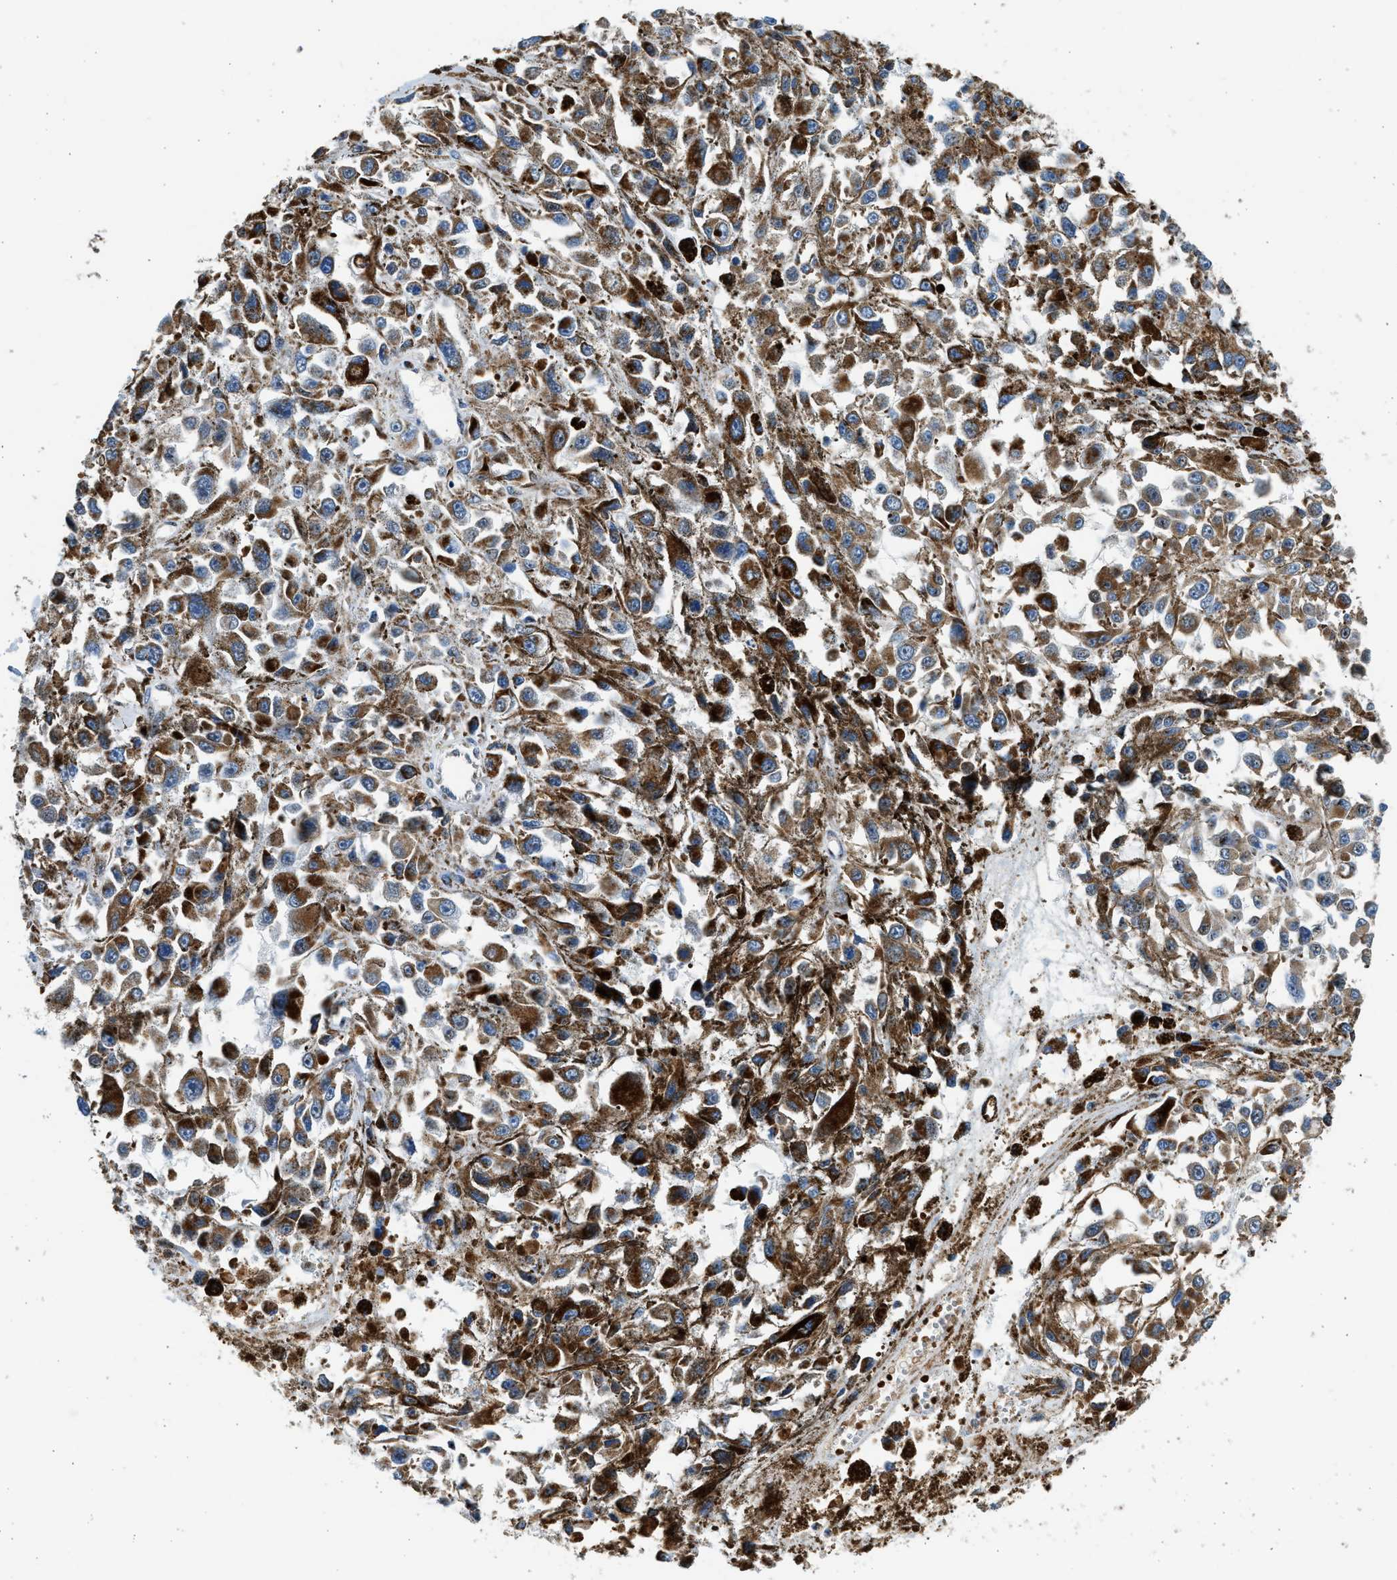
{"staining": {"intensity": "strong", "quantity": ">75%", "location": "cytoplasmic/membranous"}, "tissue": "melanoma", "cell_type": "Tumor cells", "image_type": "cancer", "snomed": [{"axis": "morphology", "description": "Malignant melanoma, Metastatic site"}, {"axis": "topography", "description": "Lymph node"}], "caption": "Brown immunohistochemical staining in melanoma demonstrates strong cytoplasmic/membranous expression in approximately >75% of tumor cells.", "gene": "KCNMB3", "patient": {"sex": "male", "age": 59}}